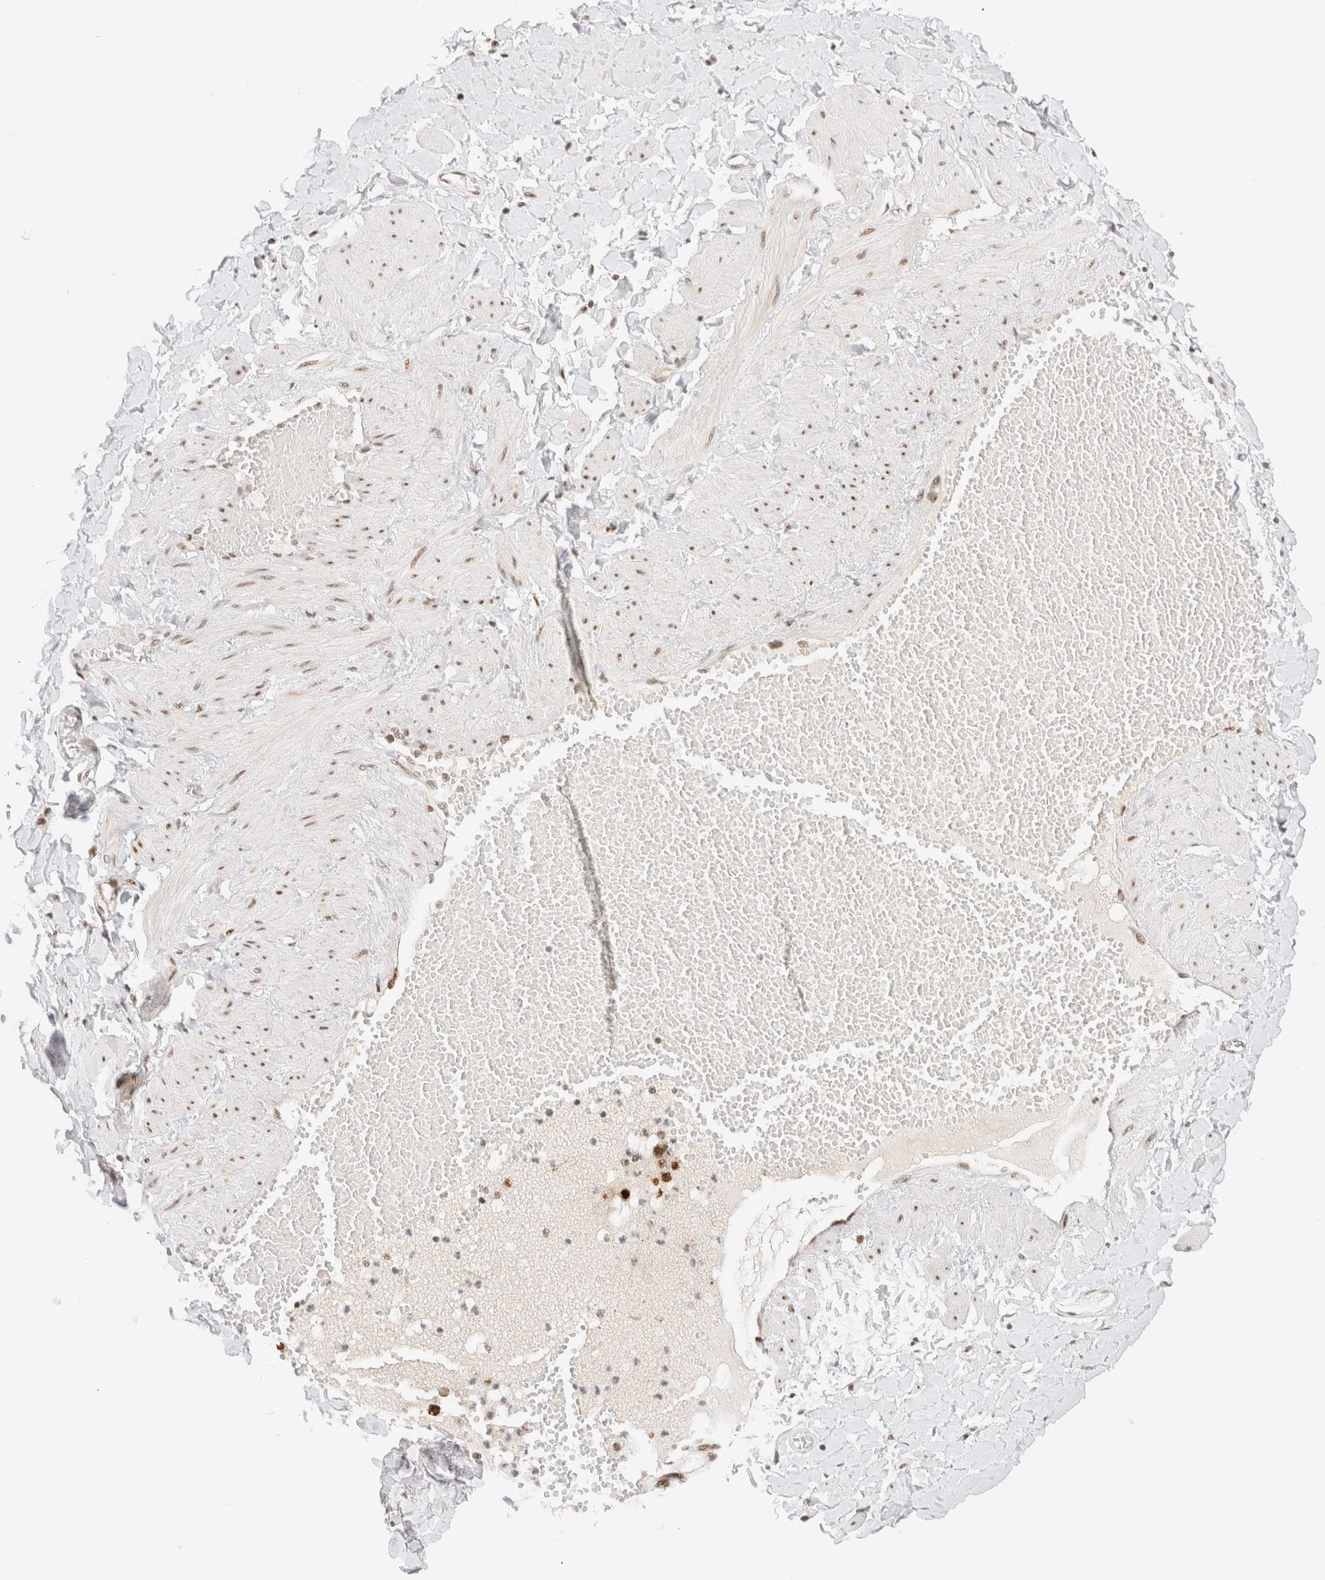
{"staining": {"intensity": "moderate", "quantity": ">75%", "location": "nuclear"}, "tissue": "adipose tissue", "cell_type": "Adipocytes", "image_type": "normal", "snomed": [{"axis": "morphology", "description": "Normal tissue, NOS"}, {"axis": "topography", "description": "Adipose tissue"}, {"axis": "topography", "description": "Vascular tissue"}, {"axis": "topography", "description": "Peripheral nerve tissue"}], "caption": "Immunohistochemistry of unremarkable adipose tissue displays medium levels of moderate nuclear positivity in approximately >75% of adipocytes. (brown staining indicates protein expression, while blue staining denotes nuclei).", "gene": "ZNF282", "patient": {"sex": "male", "age": 25}}